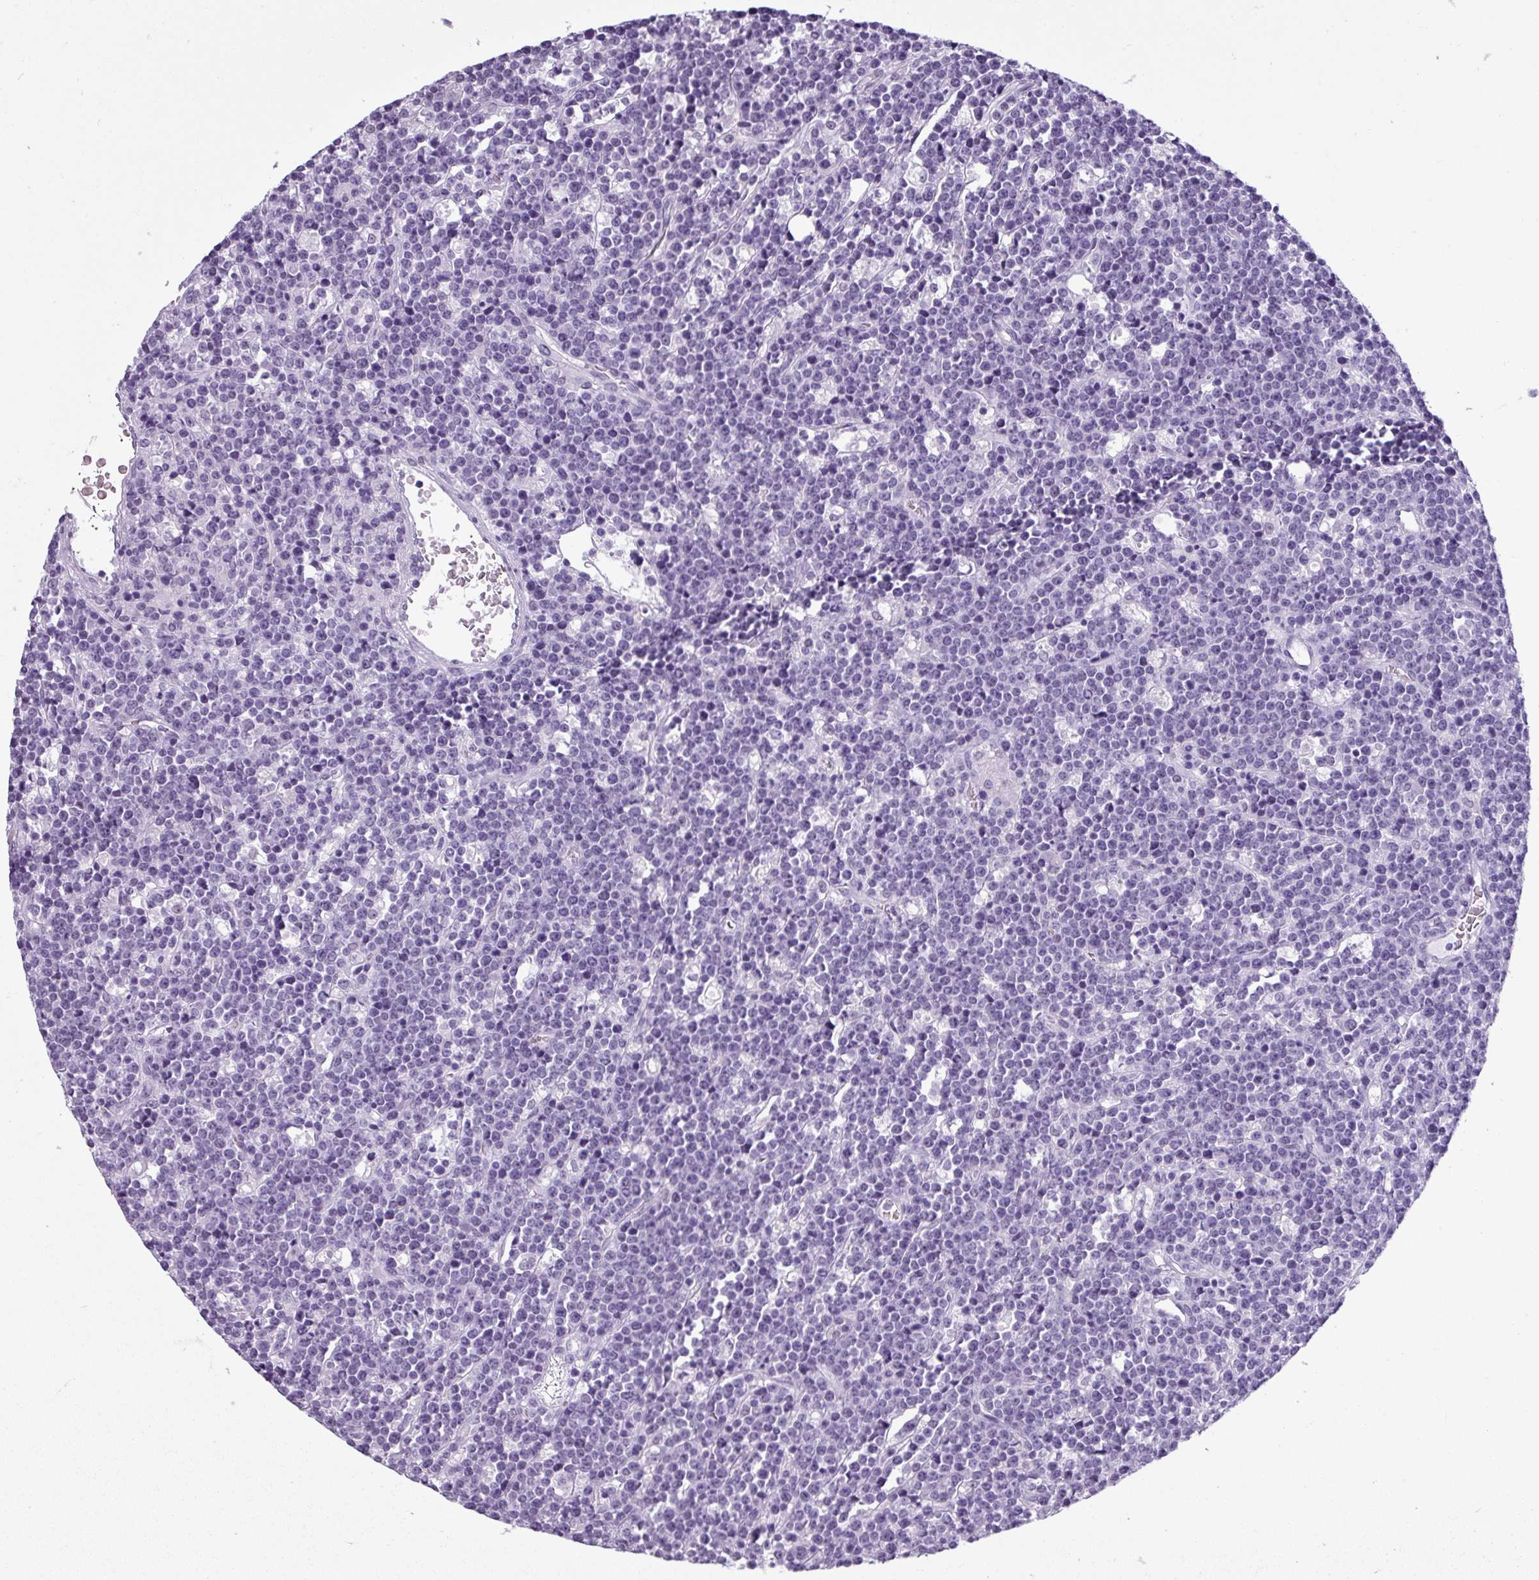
{"staining": {"intensity": "negative", "quantity": "none", "location": "none"}, "tissue": "lymphoma", "cell_type": "Tumor cells", "image_type": "cancer", "snomed": [{"axis": "morphology", "description": "Malignant lymphoma, non-Hodgkin's type, High grade"}, {"axis": "topography", "description": "Ovary"}], "caption": "IHC of human high-grade malignant lymphoma, non-Hodgkin's type displays no positivity in tumor cells. The staining was performed using DAB to visualize the protein expression in brown, while the nuclei were stained in blue with hematoxylin (Magnification: 20x).", "gene": "SRGAP1", "patient": {"sex": "female", "age": 56}}